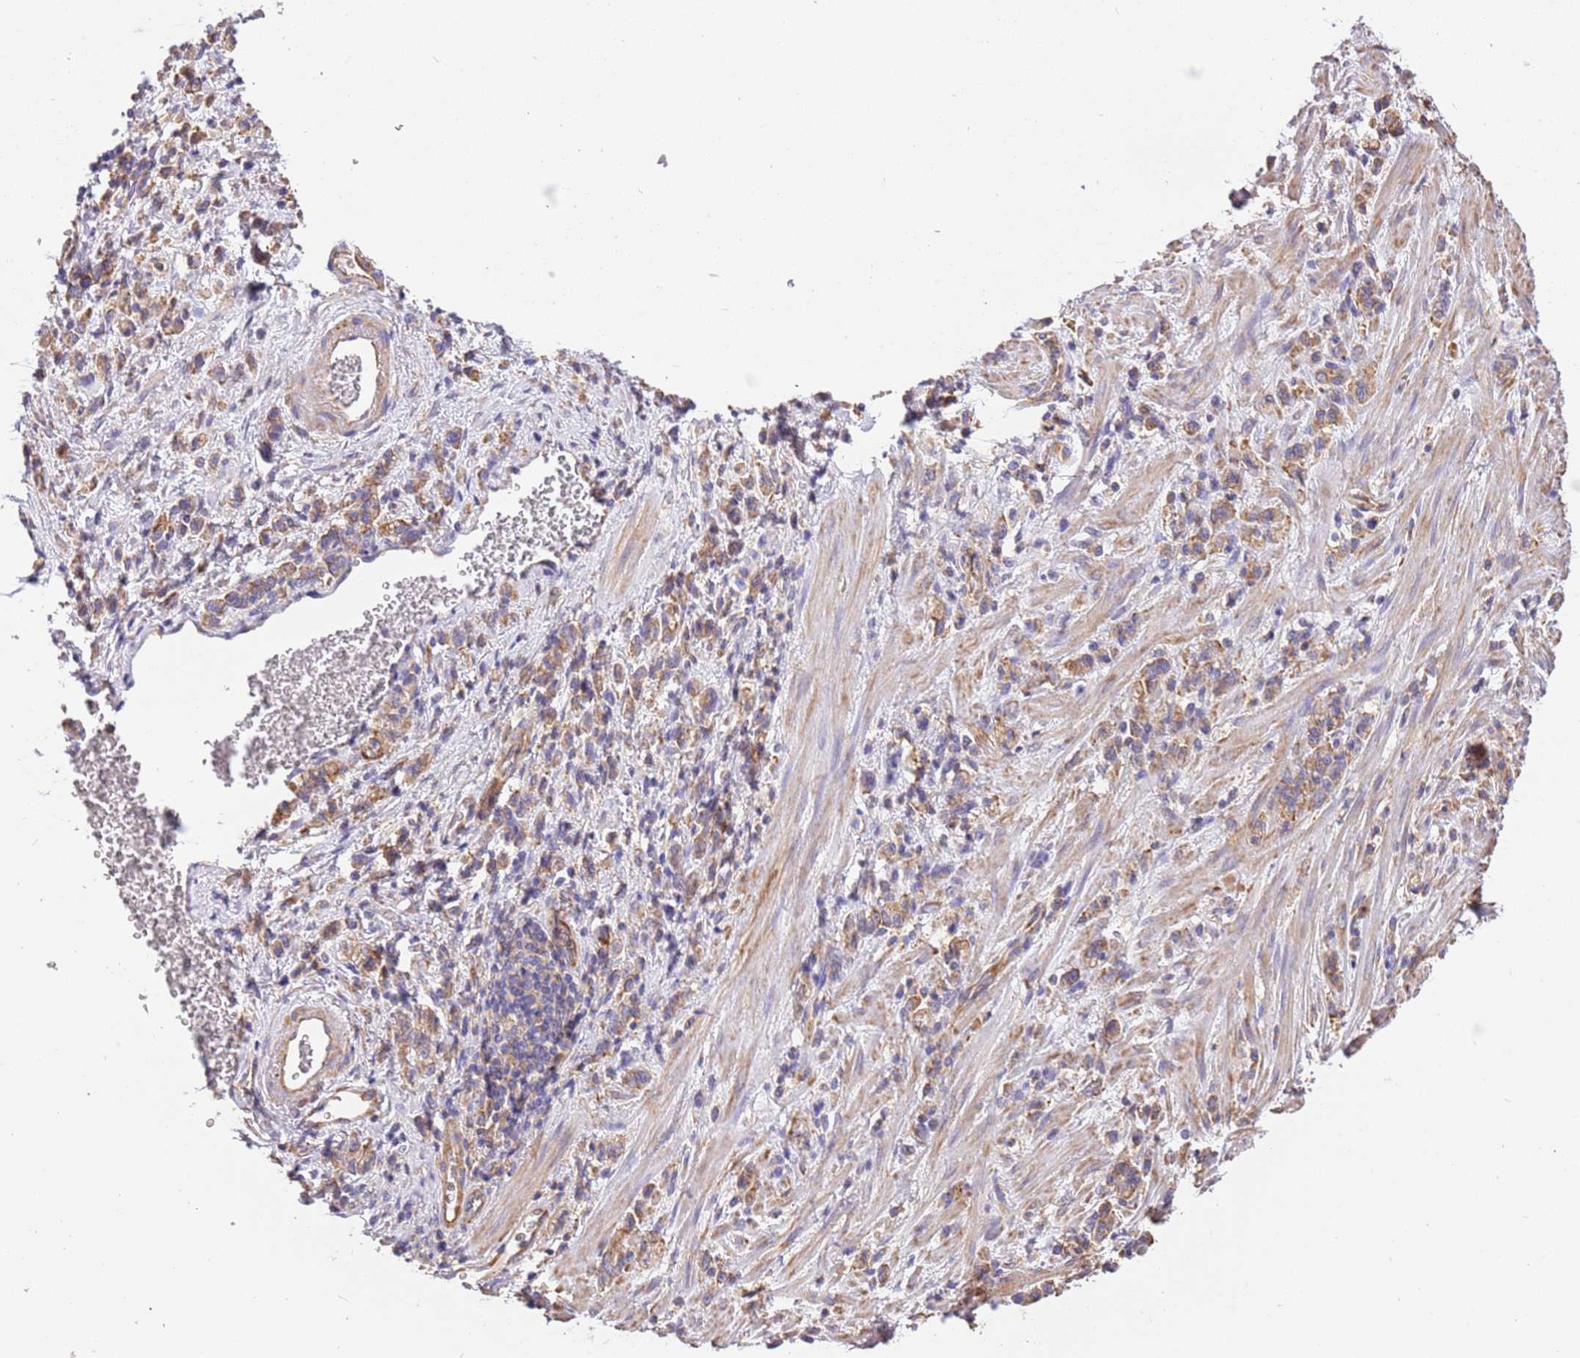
{"staining": {"intensity": "moderate", "quantity": ">75%", "location": "cytoplasmic/membranous"}, "tissue": "stomach cancer", "cell_type": "Tumor cells", "image_type": "cancer", "snomed": [{"axis": "morphology", "description": "Adenocarcinoma, NOS"}, {"axis": "topography", "description": "Stomach"}], "caption": "A brown stain highlights moderate cytoplasmic/membranous expression of a protein in adenocarcinoma (stomach) tumor cells.", "gene": "NAALADL1", "patient": {"sex": "male", "age": 77}}